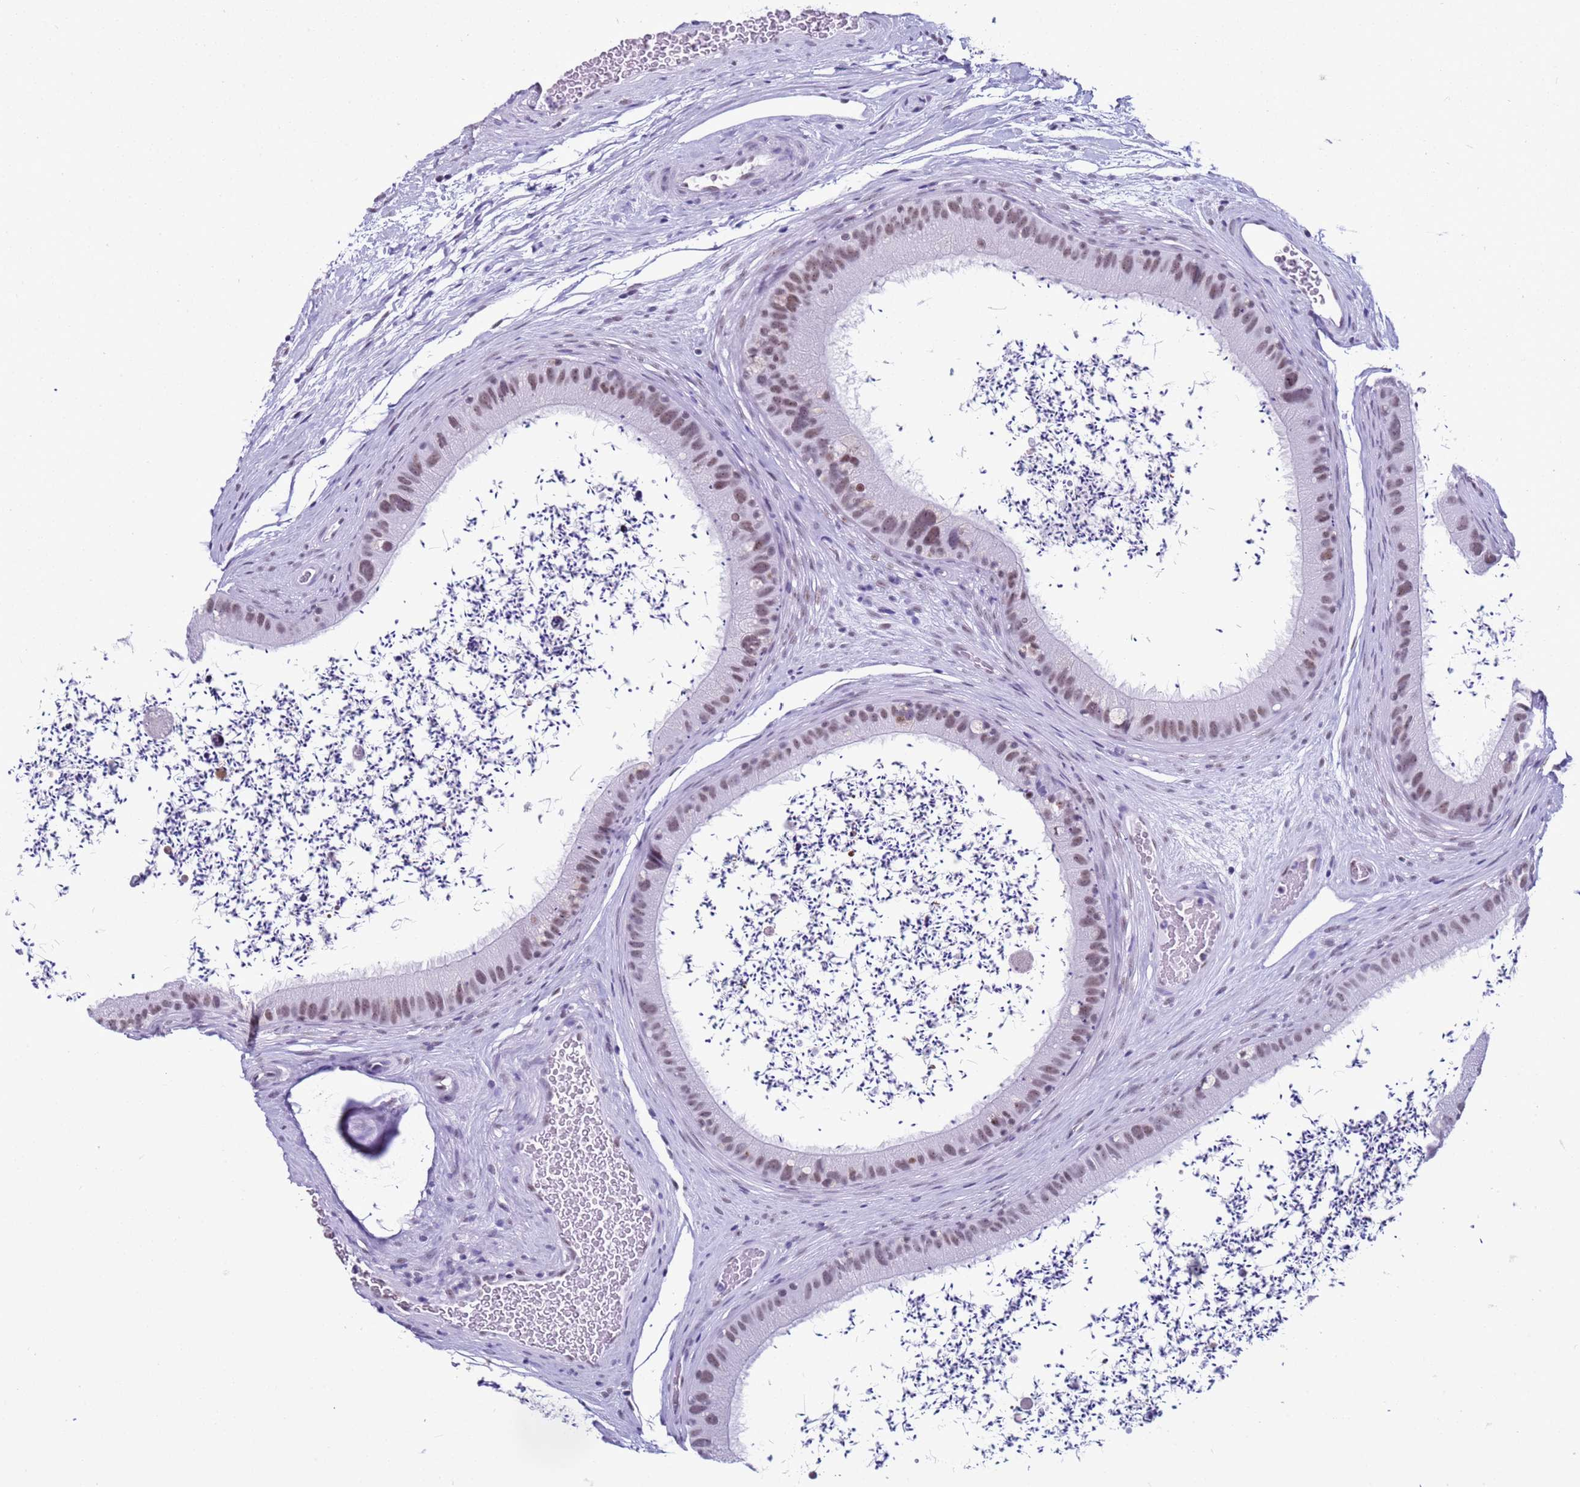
{"staining": {"intensity": "weak", "quantity": ">75%", "location": "nuclear"}, "tissue": "epididymis", "cell_type": "Glandular cells", "image_type": "normal", "snomed": [{"axis": "morphology", "description": "Normal tissue, NOS"}, {"axis": "topography", "description": "Epididymis, spermatic cord, NOS"}], "caption": "The histopathology image reveals staining of benign epididymis, revealing weak nuclear protein positivity (brown color) within glandular cells. (Stains: DAB in brown, nuclei in blue, Microscopy: brightfield microscopy at high magnification).", "gene": "DHX15", "patient": {"sex": "male", "age": 50}}